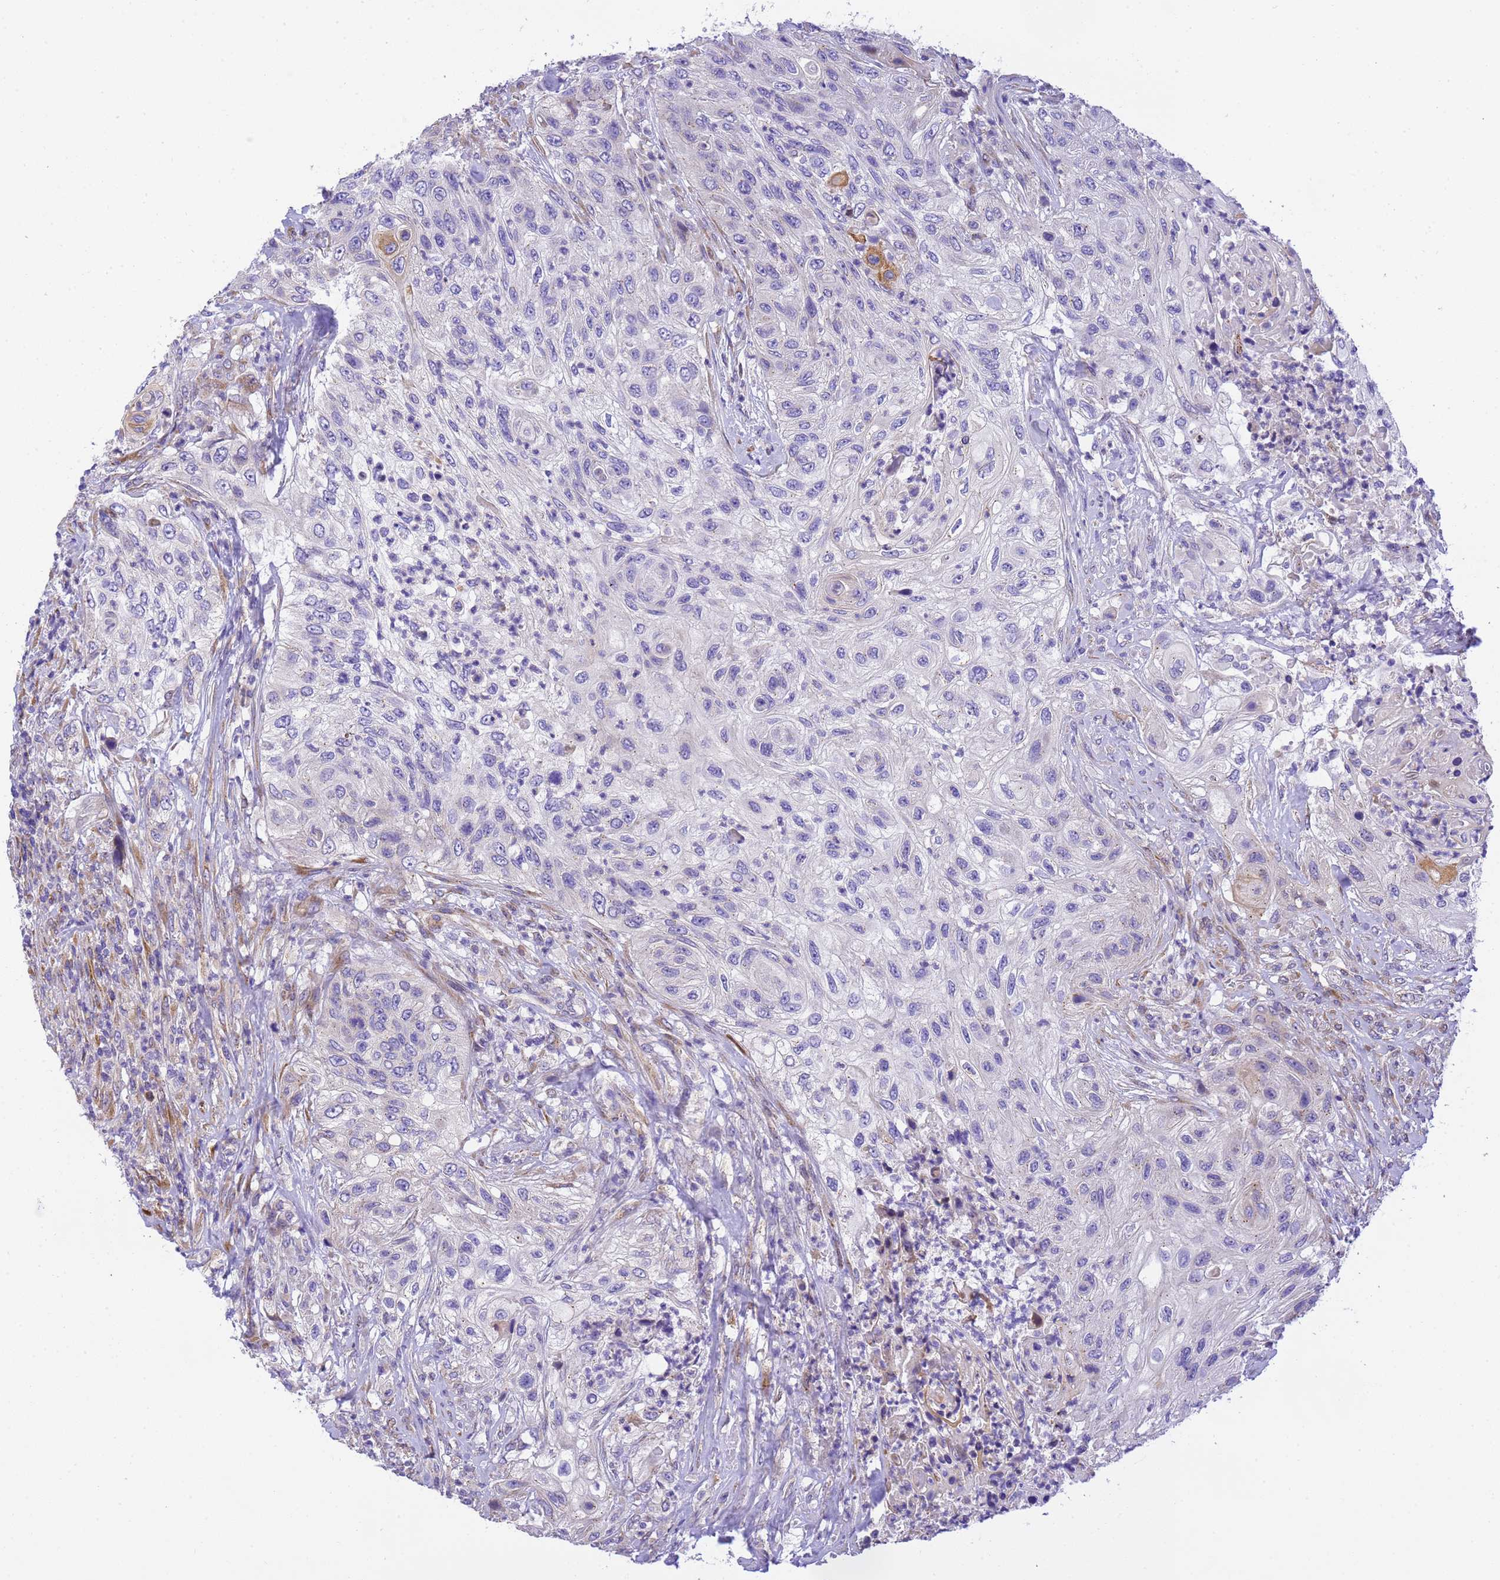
{"staining": {"intensity": "negative", "quantity": "none", "location": "none"}, "tissue": "urothelial cancer", "cell_type": "Tumor cells", "image_type": "cancer", "snomed": [{"axis": "morphology", "description": "Urothelial carcinoma, High grade"}, {"axis": "topography", "description": "Urinary bladder"}], "caption": "Human high-grade urothelial carcinoma stained for a protein using IHC shows no staining in tumor cells.", "gene": "RHBDD3", "patient": {"sex": "female", "age": 60}}